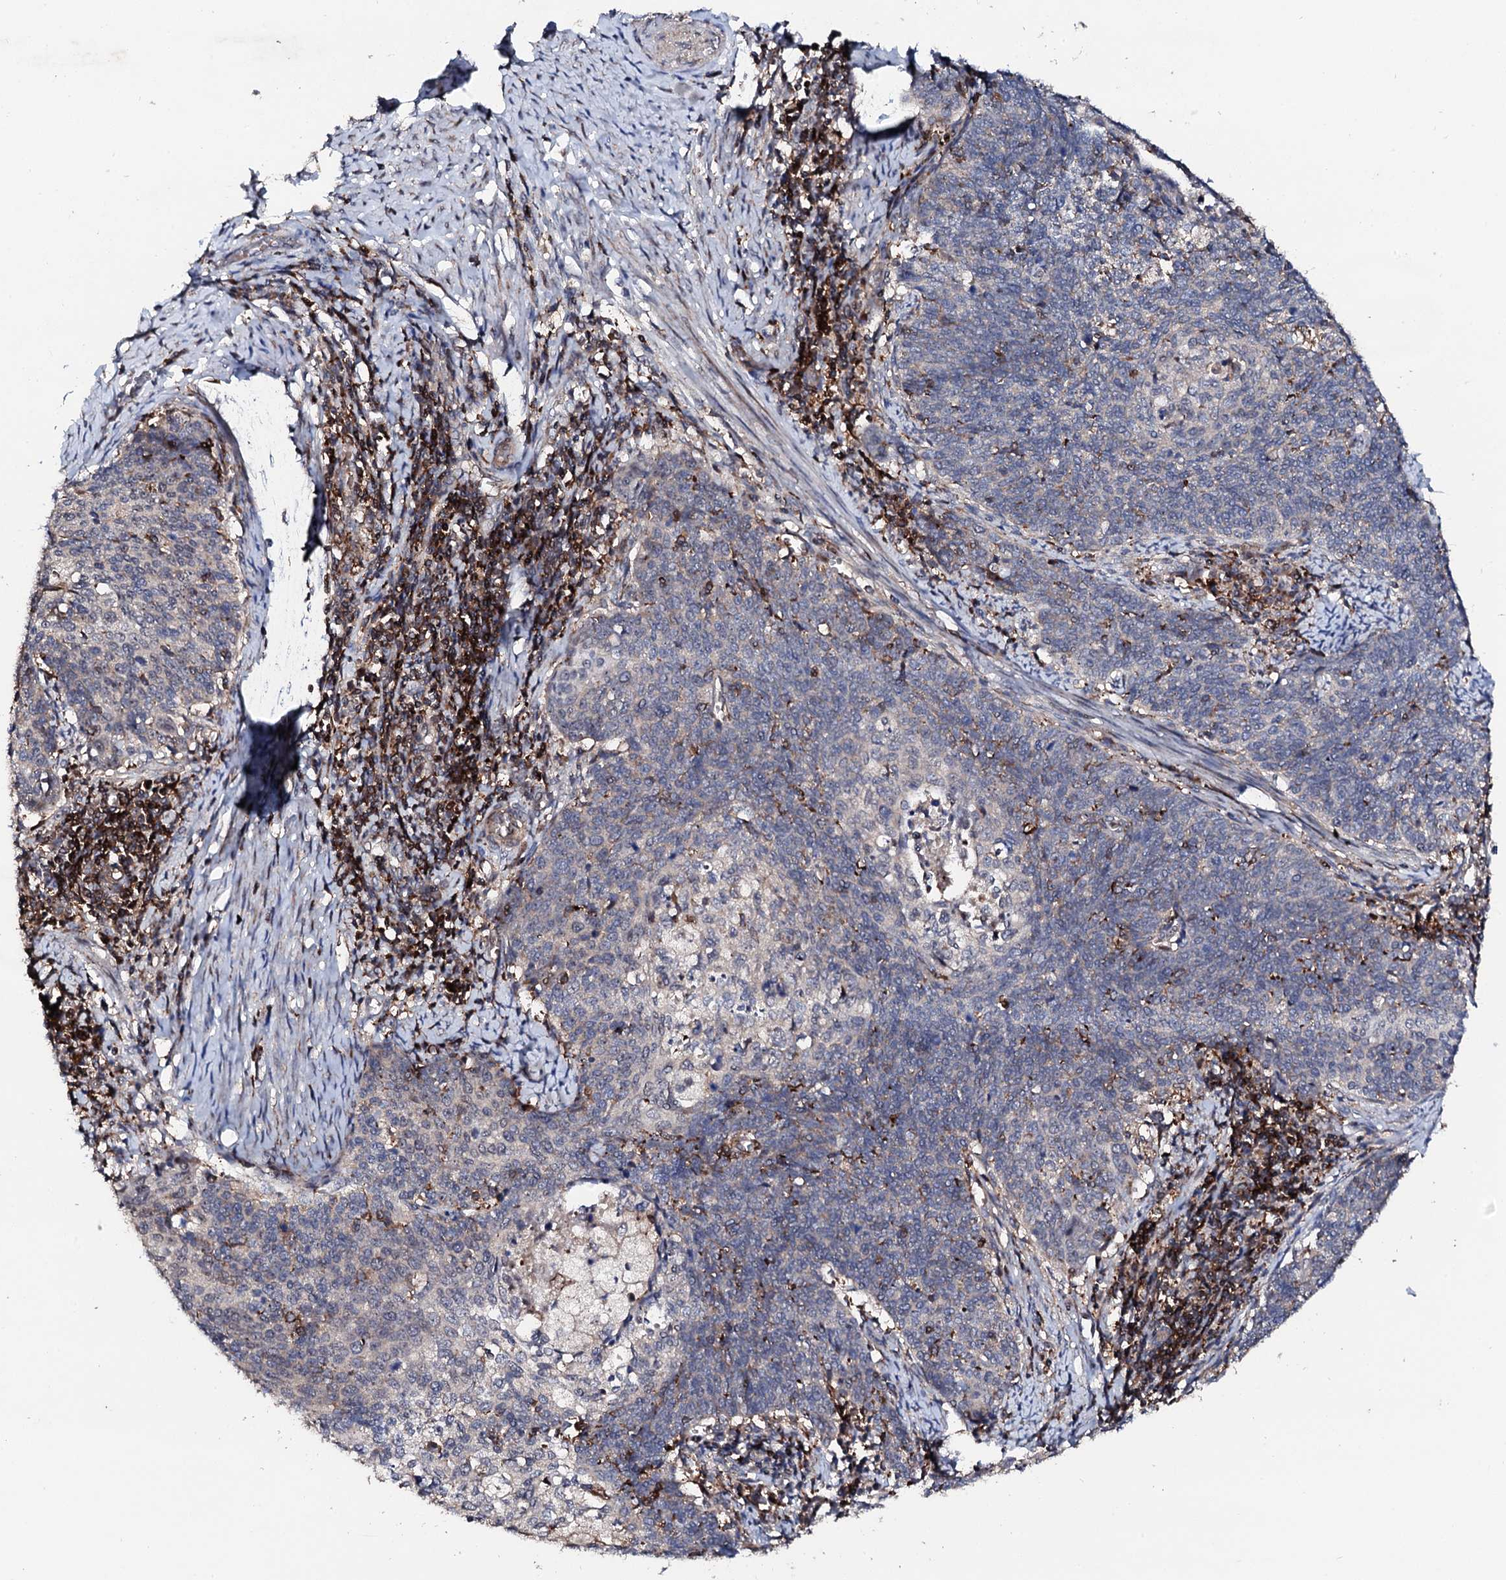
{"staining": {"intensity": "negative", "quantity": "none", "location": "none"}, "tissue": "cervical cancer", "cell_type": "Tumor cells", "image_type": "cancer", "snomed": [{"axis": "morphology", "description": "Squamous cell carcinoma, NOS"}, {"axis": "topography", "description": "Cervix"}], "caption": "Photomicrograph shows no significant protein staining in tumor cells of squamous cell carcinoma (cervical).", "gene": "GTPBP4", "patient": {"sex": "female", "age": 39}}